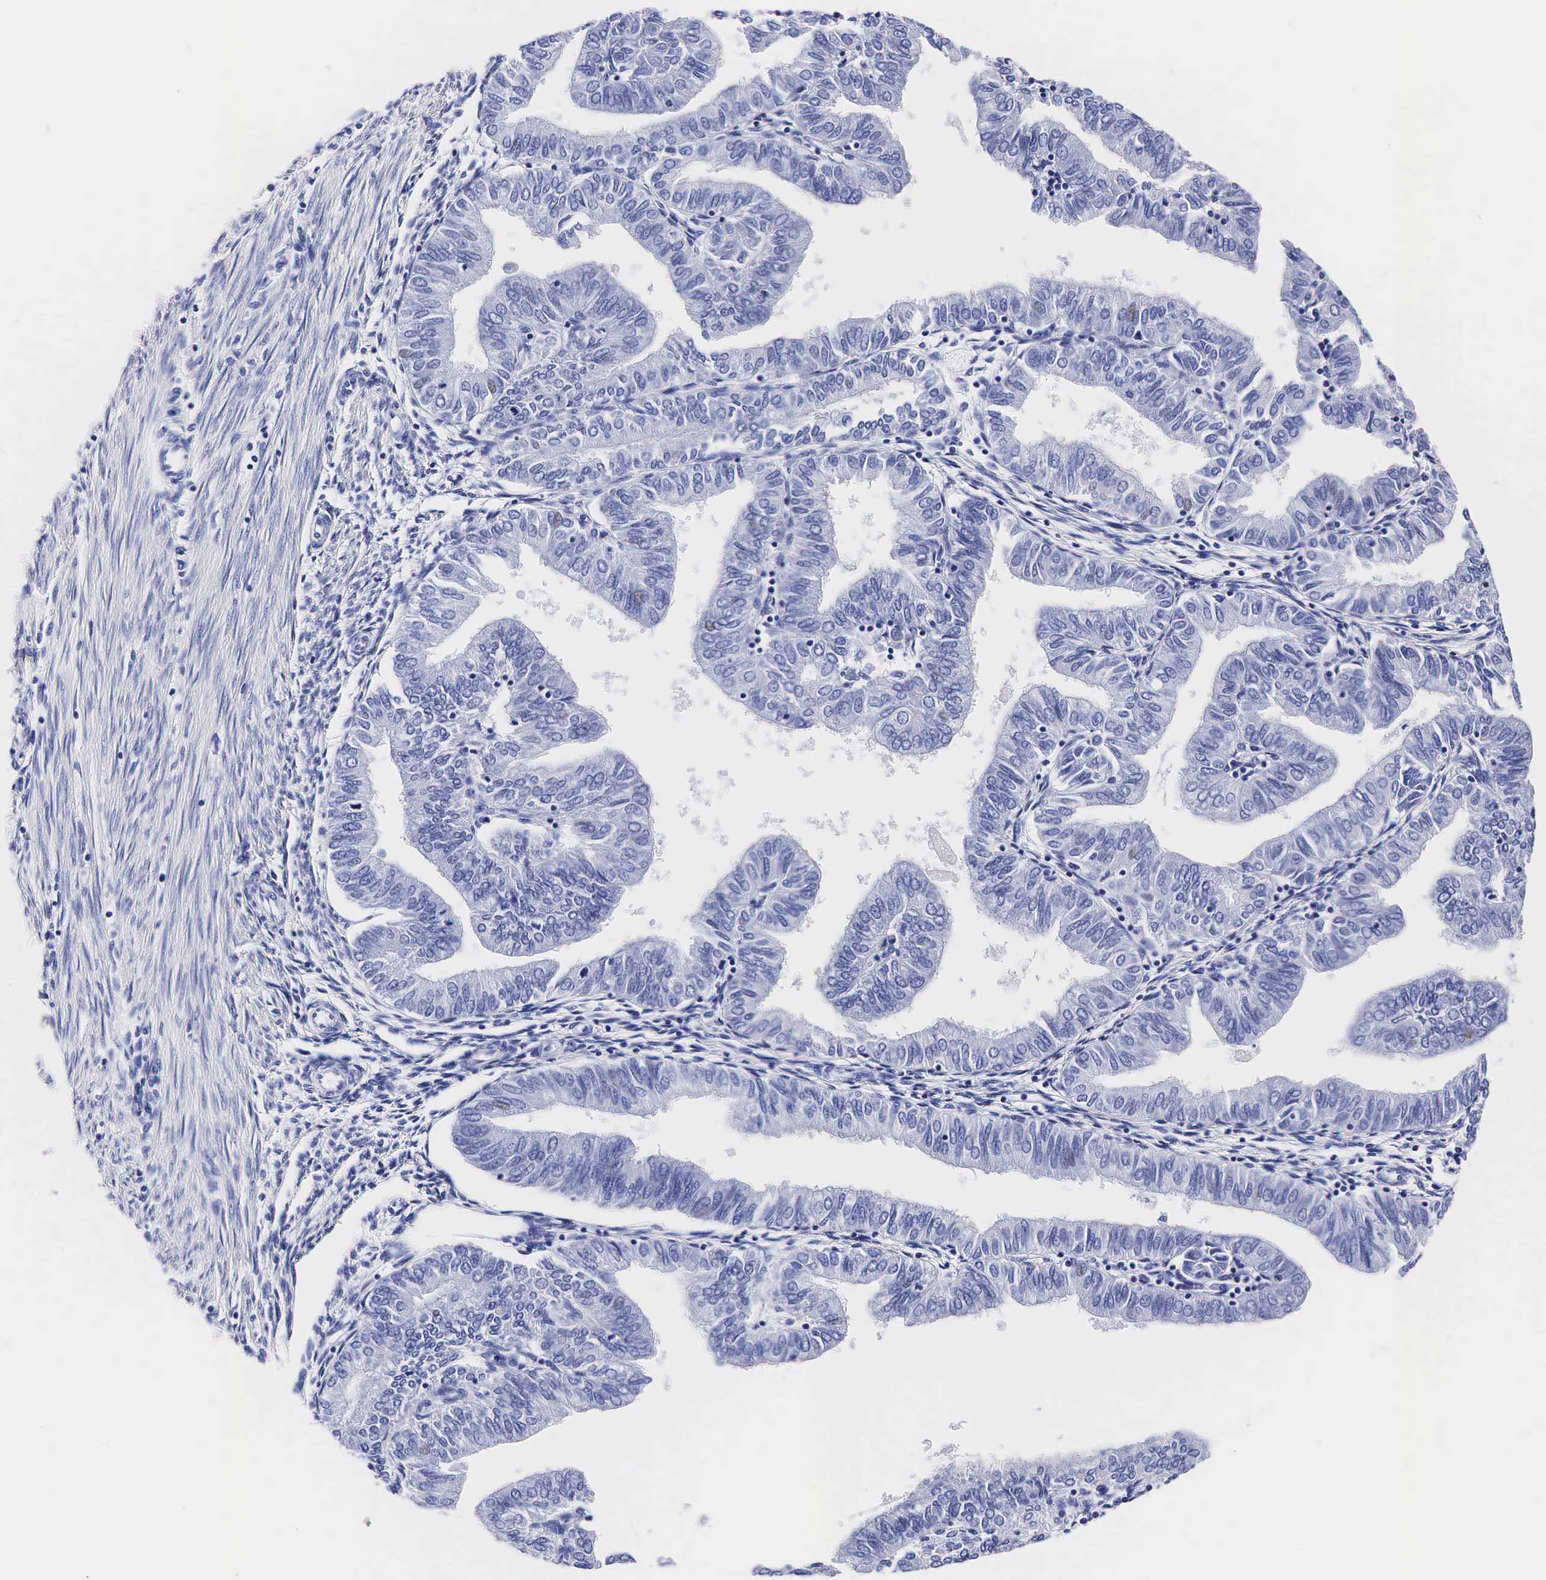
{"staining": {"intensity": "negative", "quantity": "none", "location": "none"}, "tissue": "endometrial cancer", "cell_type": "Tumor cells", "image_type": "cancer", "snomed": [{"axis": "morphology", "description": "Adenocarcinoma, NOS"}, {"axis": "topography", "description": "Endometrium"}], "caption": "Endometrial cancer was stained to show a protein in brown. There is no significant positivity in tumor cells. (DAB immunohistochemistry with hematoxylin counter stain).", "gene": "TG", "patient": {"sex": "female", "age": 51}}